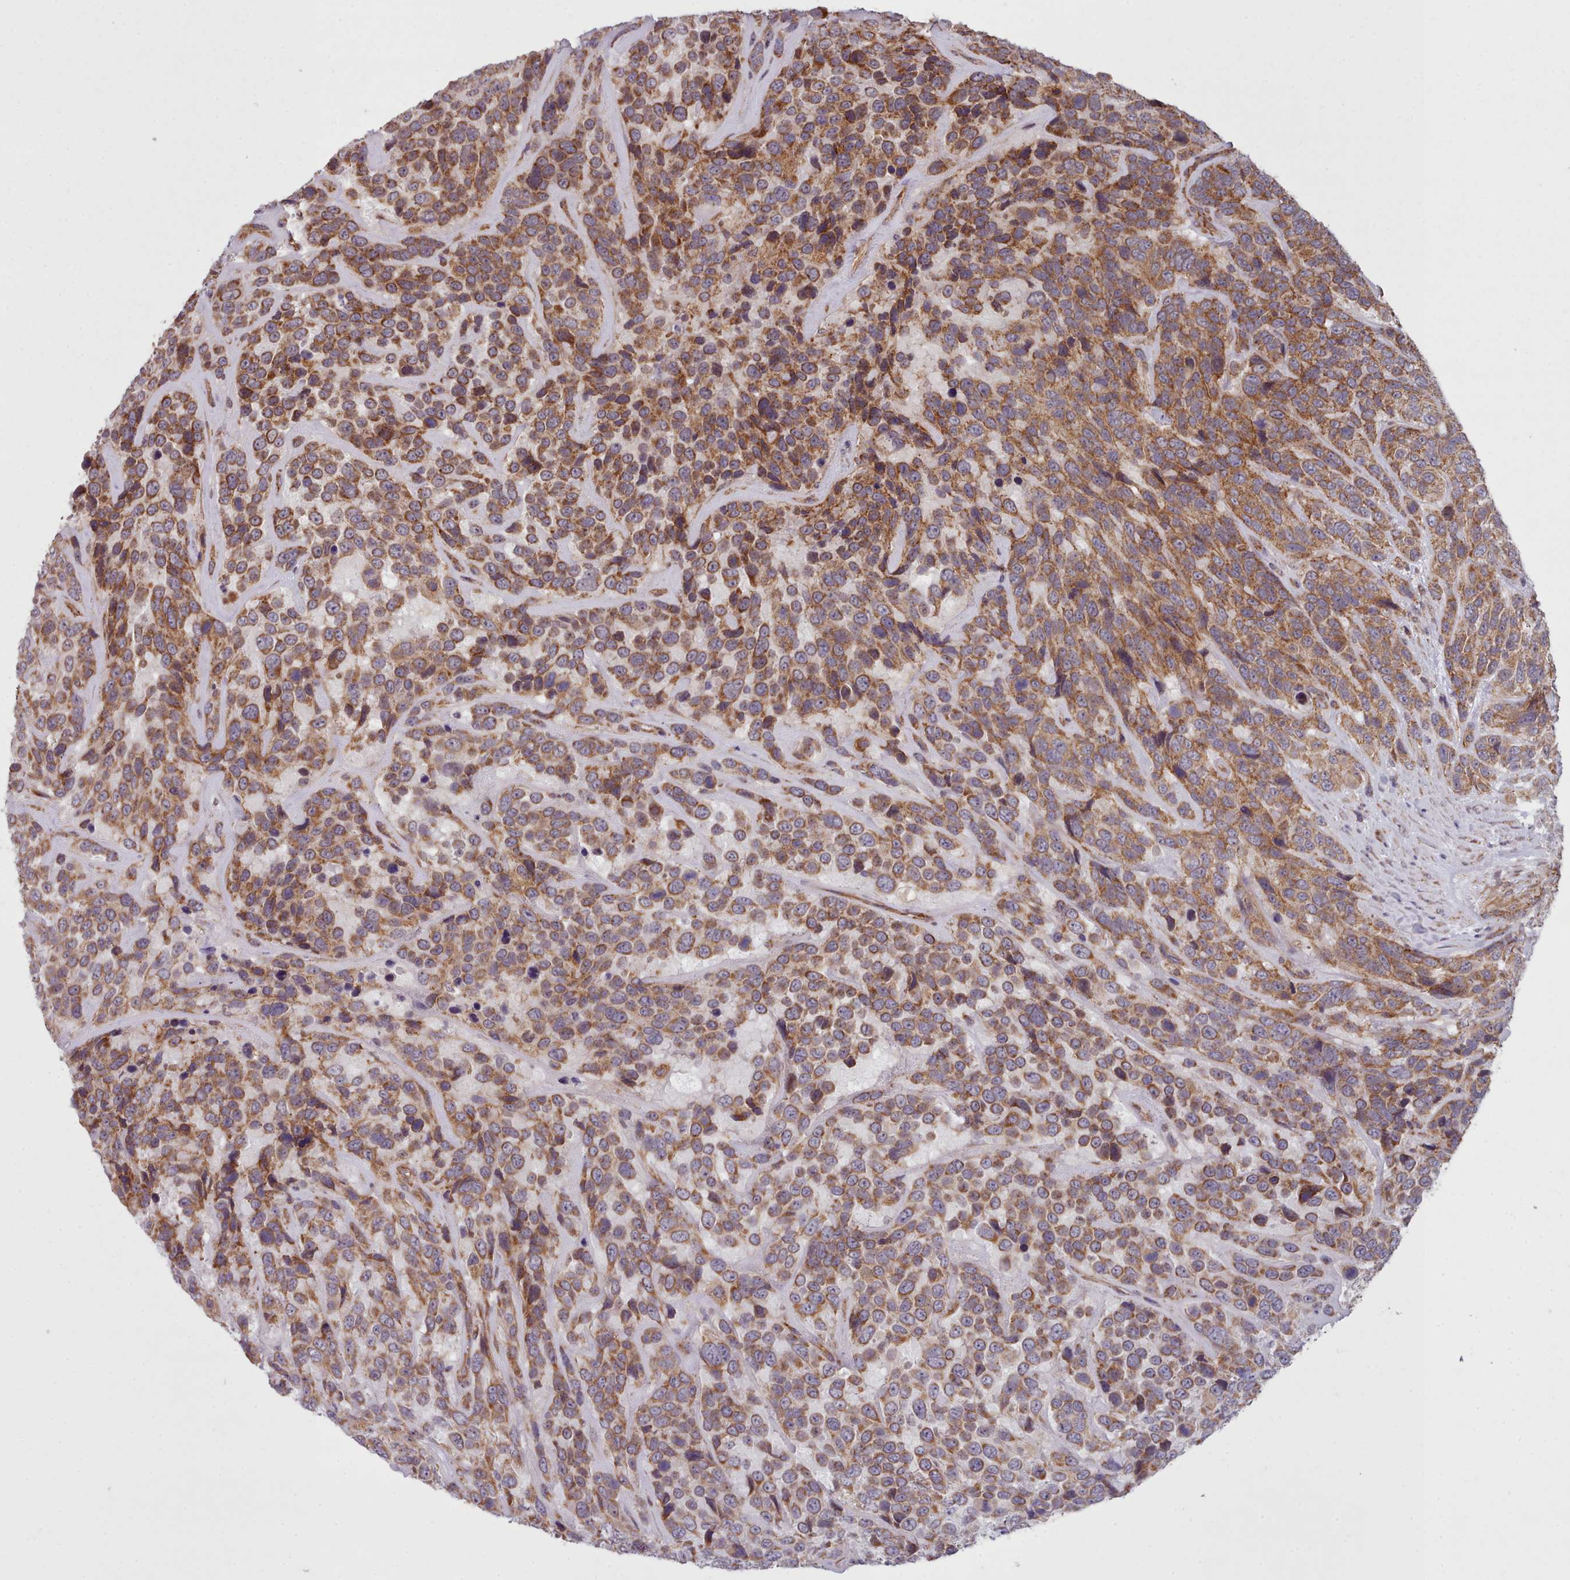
{"staining": {"intensity": "moderate", "quantity": ">75%", "location": "cytoplasmic/membranous"}, "tissue": "urothelial cancer", "cell_type": "Tumor cells", "image_type": "cancer", "snomed": [{"axis": "morphology", "description": "Urothelial carcinoma, High grade"}, {"axis": "topography", "description": "Urinary bladder"}], "caption": "Moderate cytoplasmic/membranous staining for a protein is appreciated in approximately >75% of tumor cells of high-grade urothelial carcinoma using immunohistochemistry (IHC).", "gene": "MRPL46", "patient": {"sex": "female", "age": 70}}